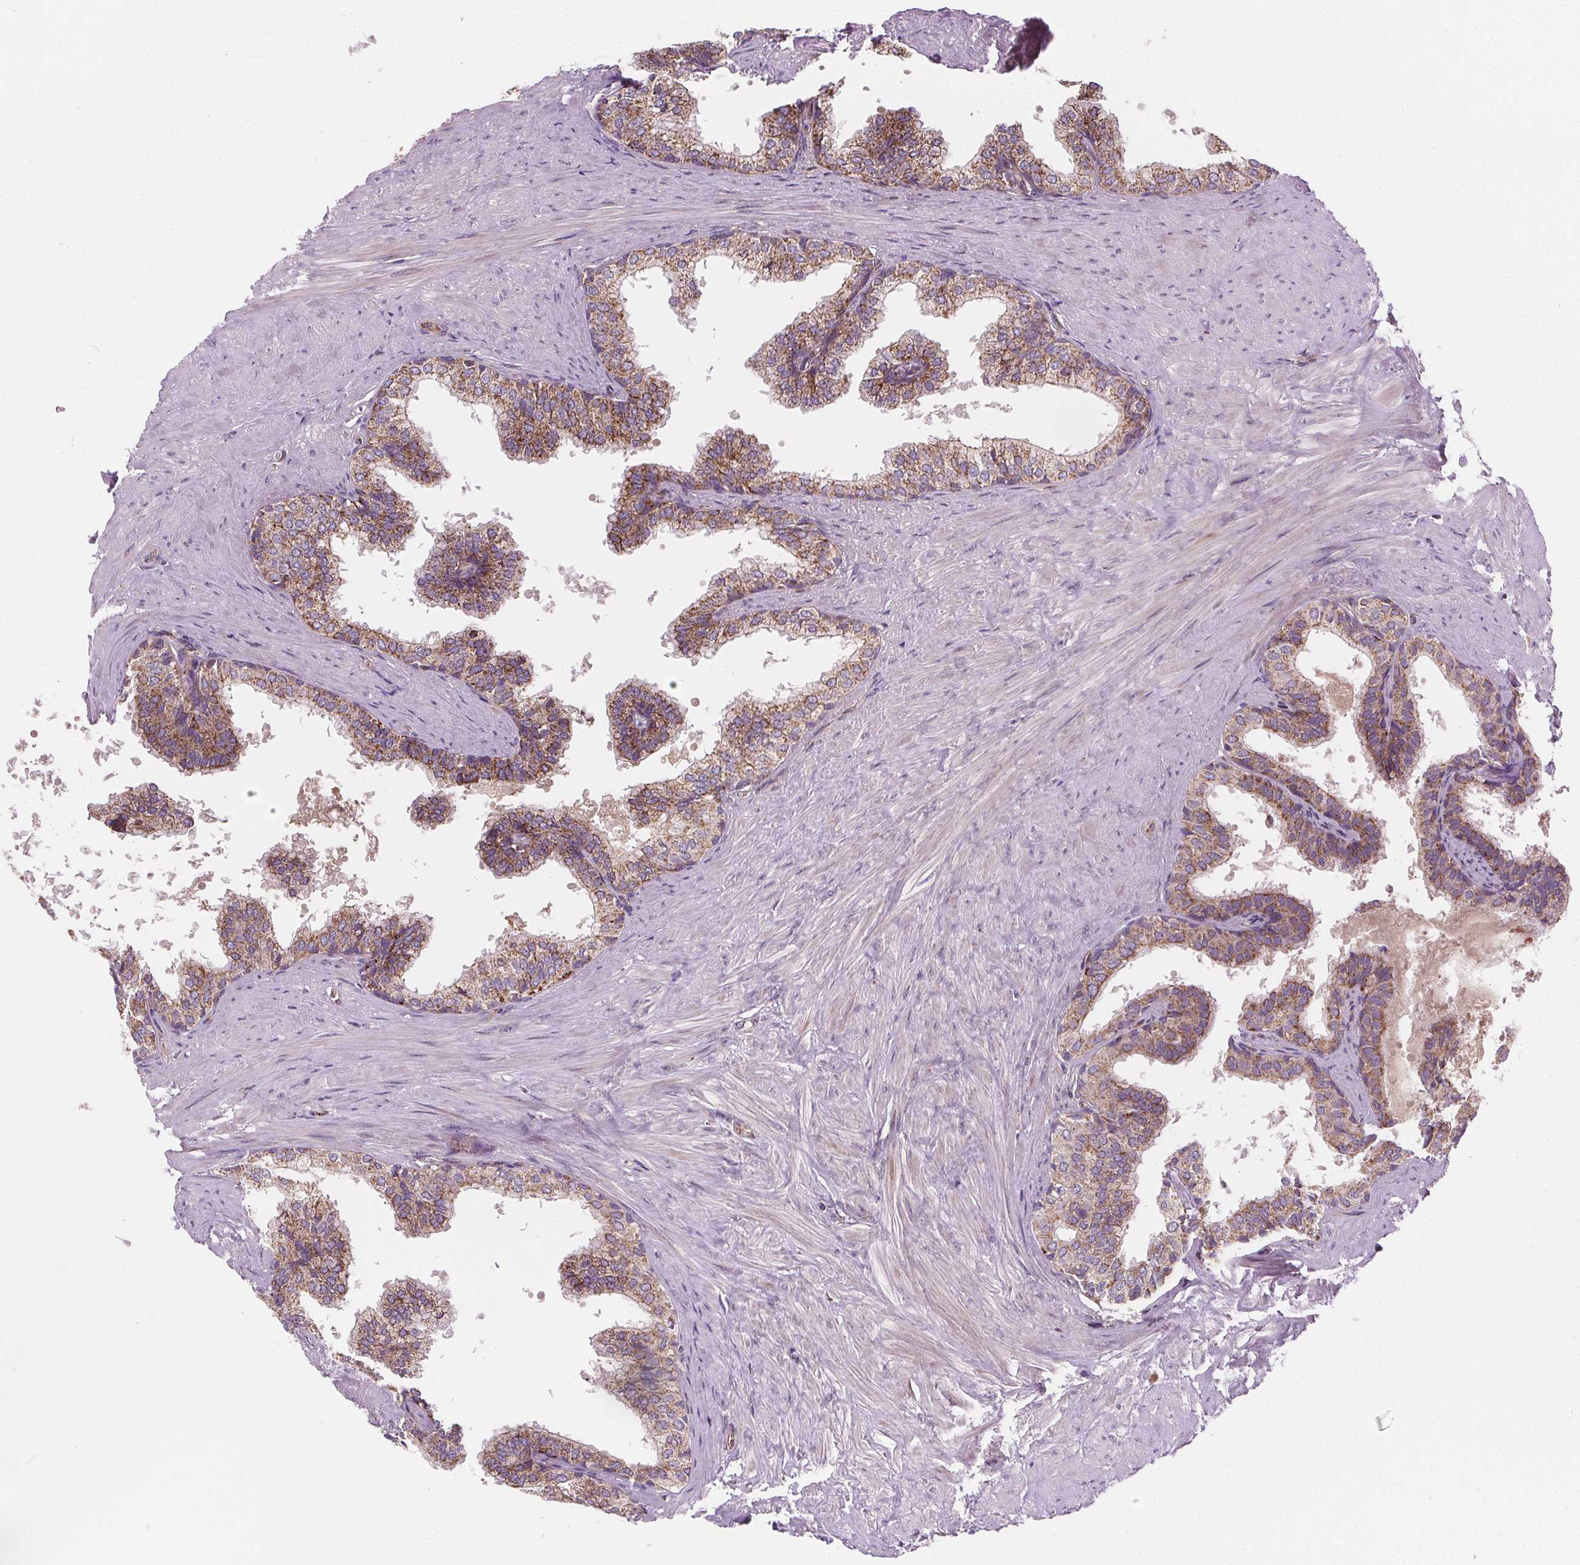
{"staining": {"intensity": "moderate", "quantity": ">75%", "location": "cytoplasmic/membranous"}, "tissue": "prostate", "cell_type": "Glandular cells", "image_type": "normal", "snomed": [{"axis": "morphology", "description": "Normal tissue, NOS"}, {"axis": "topography", "description": "Prostate"}, {"axis": "topography", "description": "Peripheral nerve tissue"}], "caption": "IHC histopathology image of normal human prostate stained for a protein (brown), which displays medium levels of moderate cytoplasmic/membranous expression in approximately >75% of glandular cells.", "gene": "GOLT1B", "patient": {"sex": "male", "age": 55}}